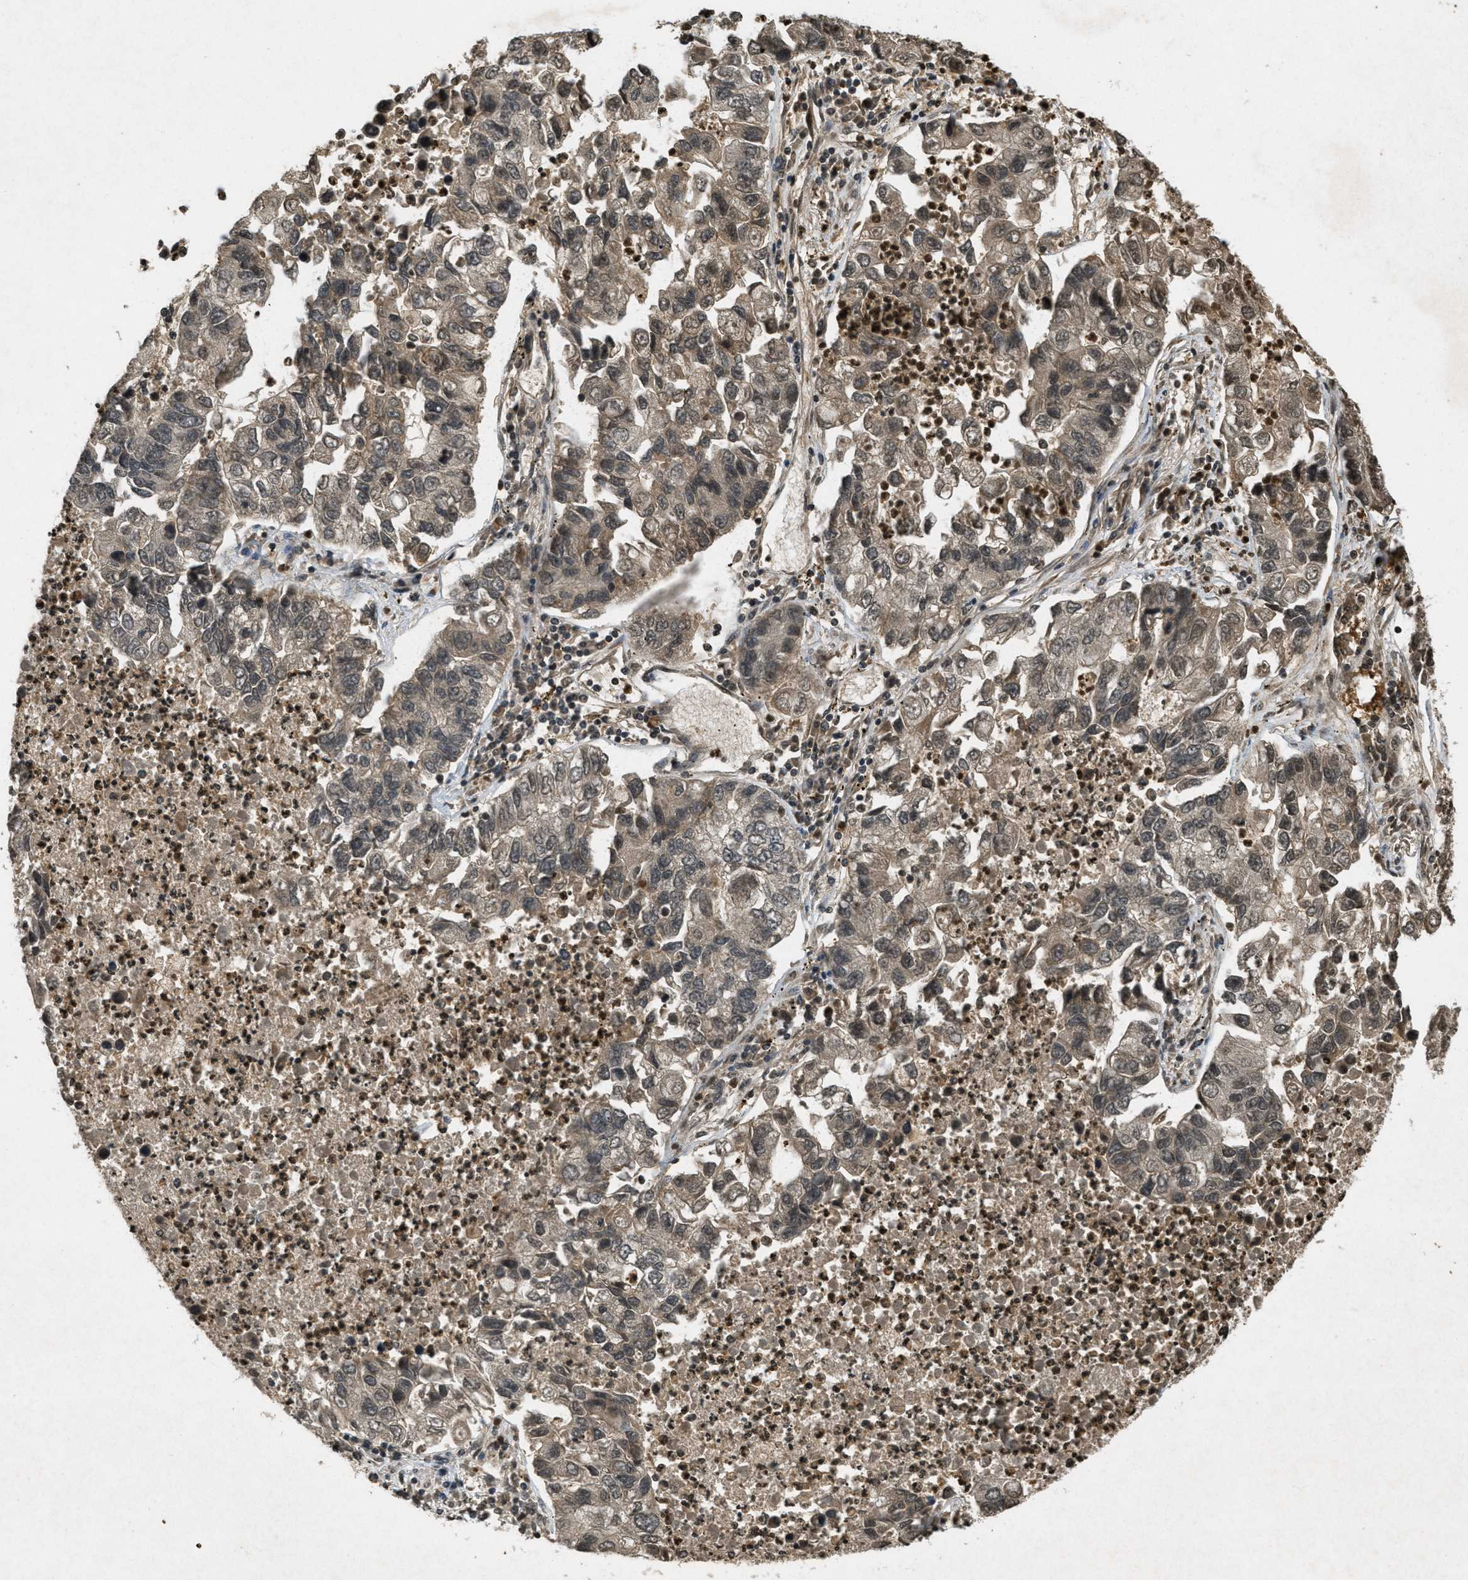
{"staining": {"intensity": "moderate", "quantity": ">75%", "location": "cytoplasmic/membranous"}, "tissue": "lung cancer", "cell_type": "Tumor cells", "image_type": "cancer", "snomed": [{"axis": "morphology", "description": "Adenocarcinoma, NOS"}, {"axis": "topography", "description": "Lung"}], "caption": "Immunohistochemistry photomicrograph of neoplastic tissue: human adenocarcinoma (lung) stained using IHC shows medium levels of moderate protein expression localized specifically in the cytoplasmic/membranous of tumor cells, appearing as a cytoplasmic/membranous brown color.", "gene": "ATG7", "patient": {"sex": "female", "age": 51}}